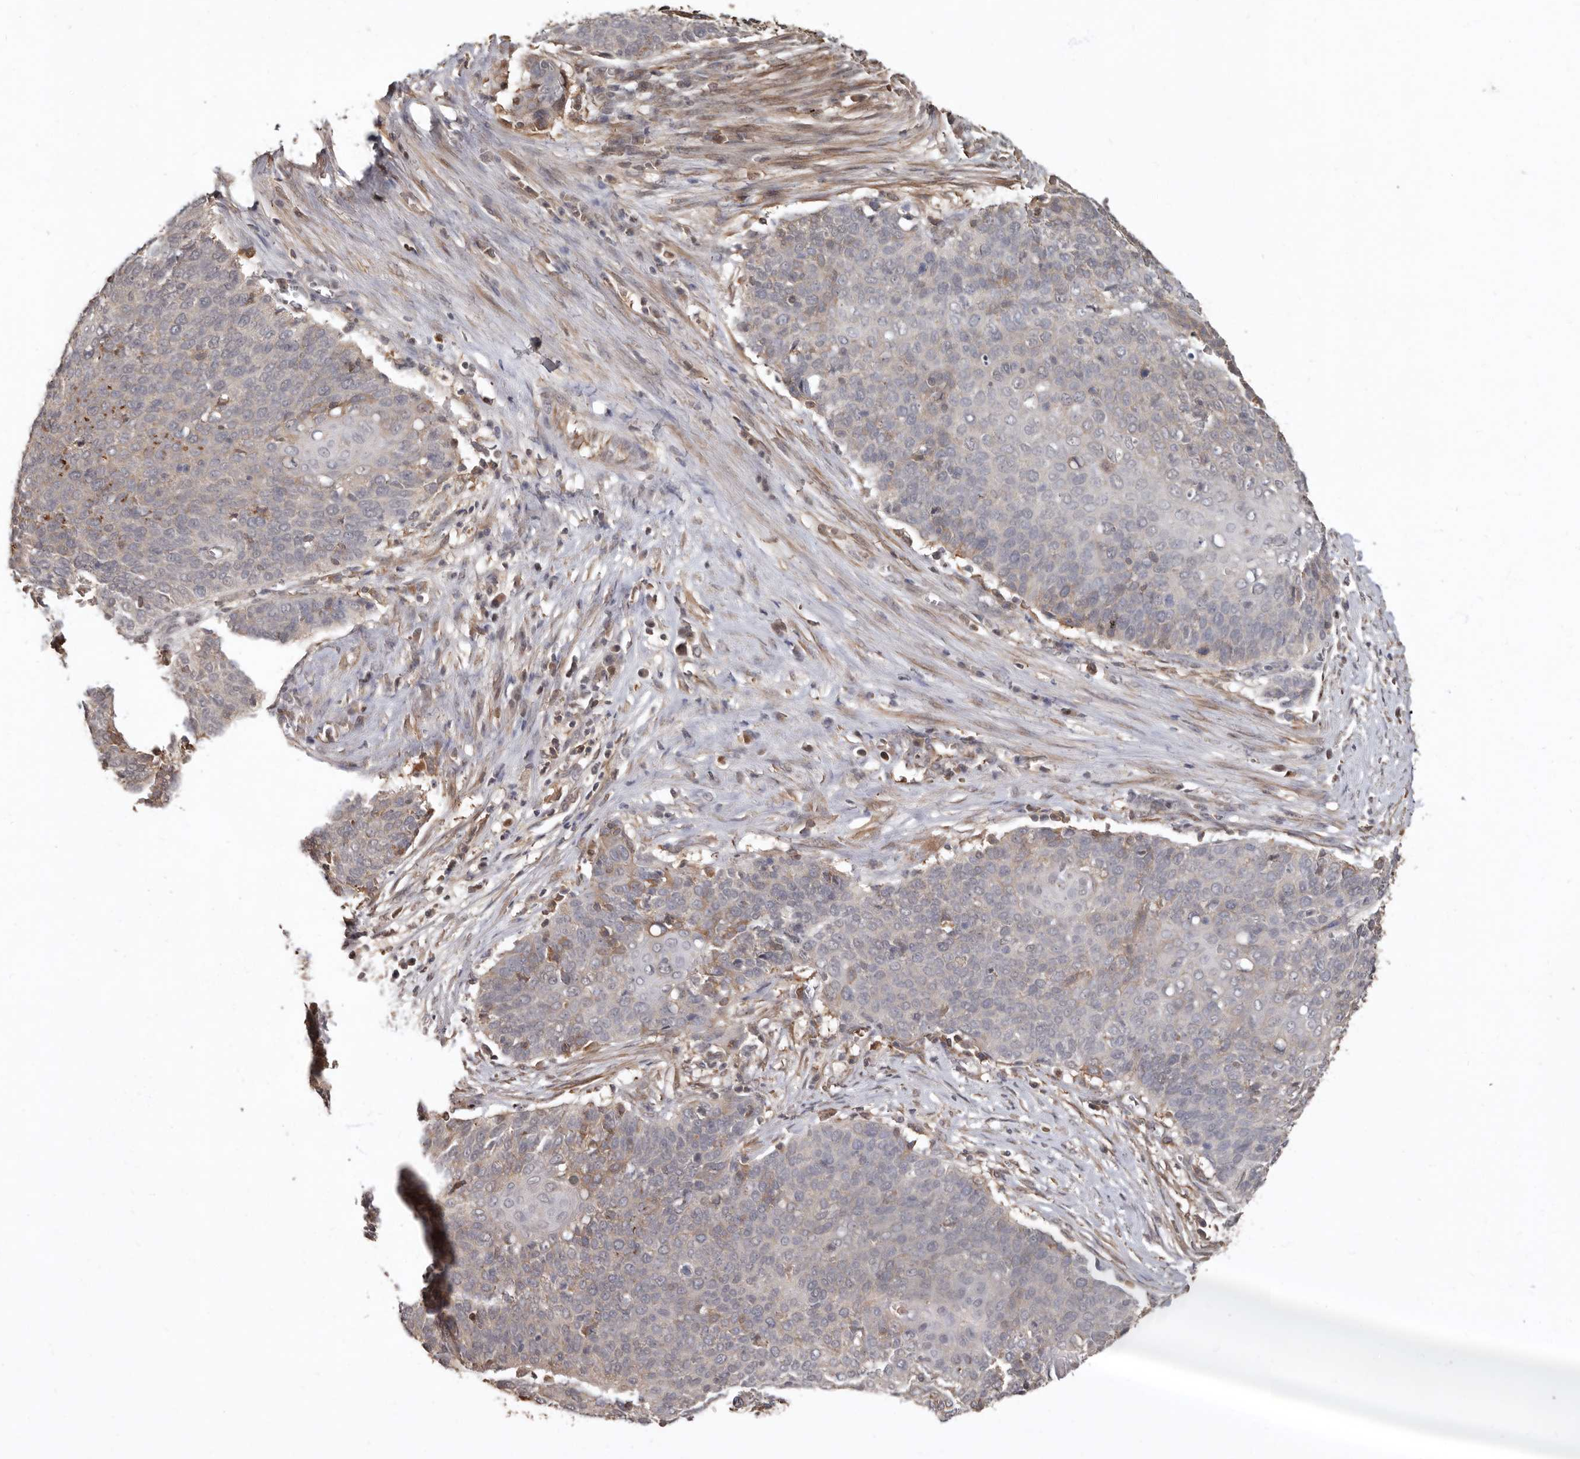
{"staining": {"intensity": "moderate", "quantity": "<25%", "location": "cytoplasmic/membranous"}, "tissue": "cervical cancer", "cell_type": "Tumor cells", "image_type": "cancer", "snomed": [{"axis": "morphology", "description": "Squamous cell carcinoma, NOS"}, {"axis": "topography", "description": "Cervix"}], "caption": "Moderate cytoplasmic/membranous expression for a protein is appreciated in approximately <25% of tumor cells of cervical cancer using immunohistochemistry (IHC).", "gene": "LRGUK", "patient": {"sex": "female", "age": 39}}